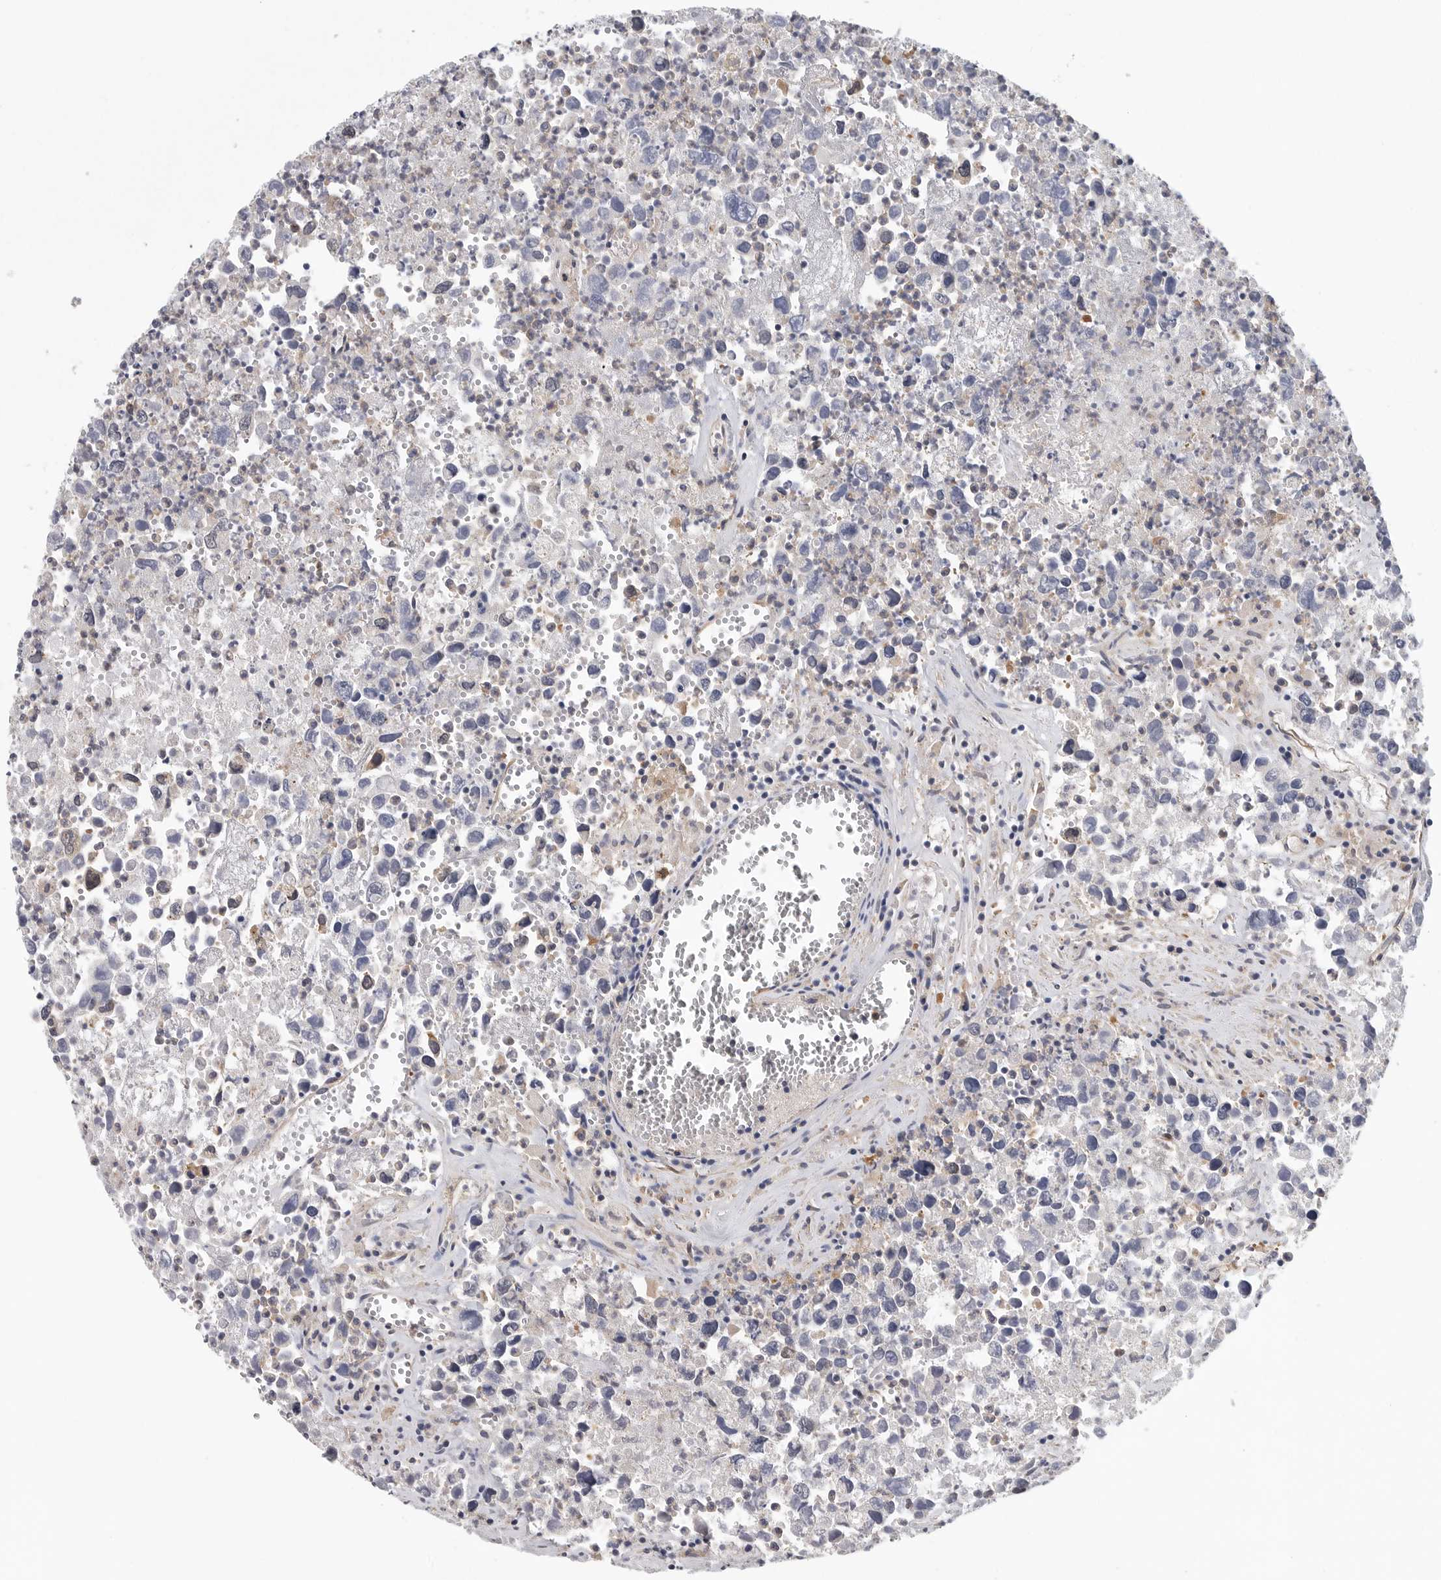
{"staining": {"intensity": "weak", "quantity": "<25%", "location": "cytoplasmic/membranous"}, "tissue": "testis cancer", "cell_type": "Tumor cells", "image_type": "cancer", "snomed": [{"axis": "morphology", "description": "Seminoma, NOS"}, {"axis": "morphology", "description": "Carcinoma, Embryonal, NOS"}, {"axis": "topography", "description": "Testis"}], "caption": "Human seminoma (testis) stained for a protein using immunohistochemistry (IHC) displays no expression in tumor cells.", "gene": "OXR1", "patient": {"sex": "male", "age": 43}}